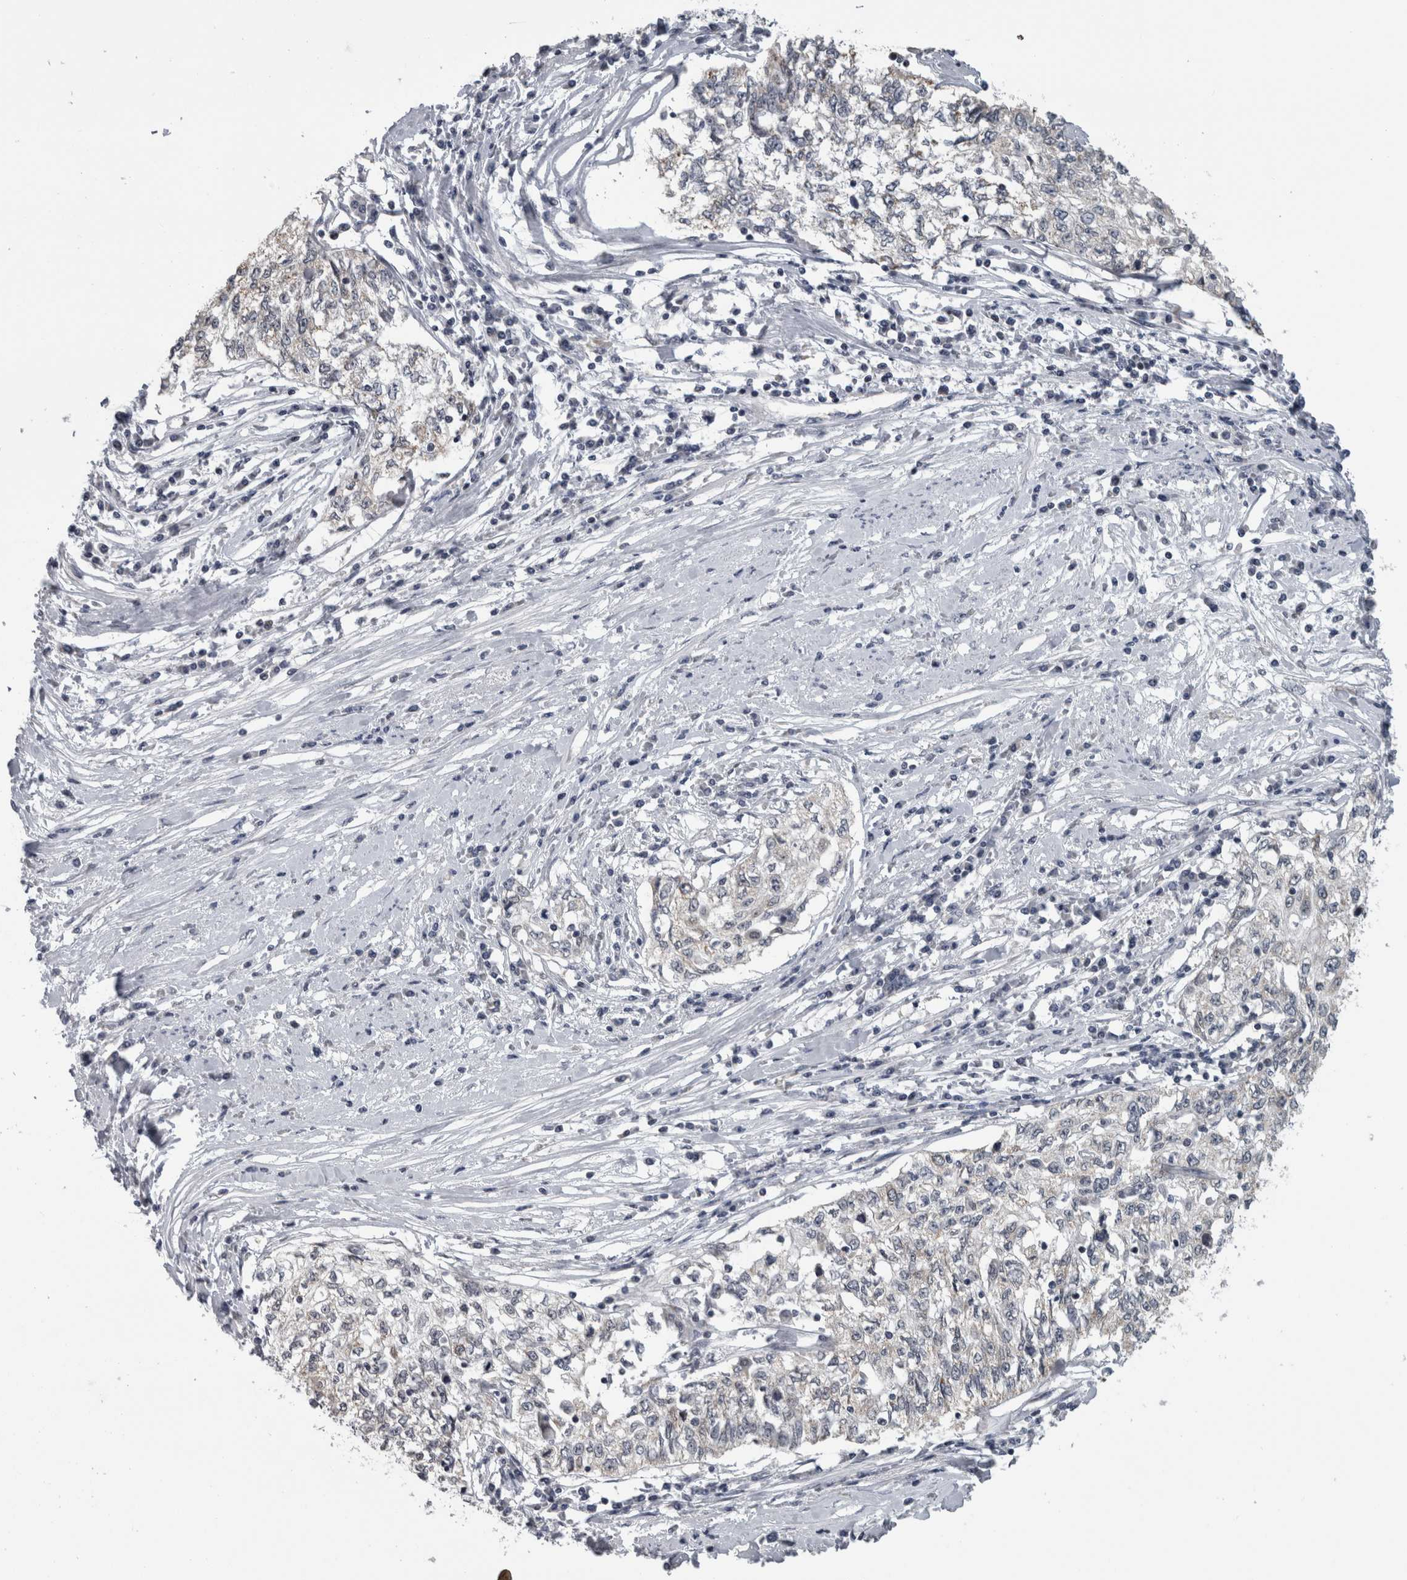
{"staining": {"intensity": "negative", "quantity": "none", "location": "none"}, "tissue": "cervical cancer", "cell_type": "Tumor cells", "image_type": "cancer", "snomed": [{"axis": "morphology", "description": "Squamous cell carcinoma, NOS"}, {"axis": "topography", "description": "Cervix"}], "caption": "Immunohistochemistry of cervical cancer shows no staining in tumor cells. (DAB immunohistochemistry (IHC), high magnification).", "gene": "OR2K2", "patient": {"sex": "female", "age": 57}}